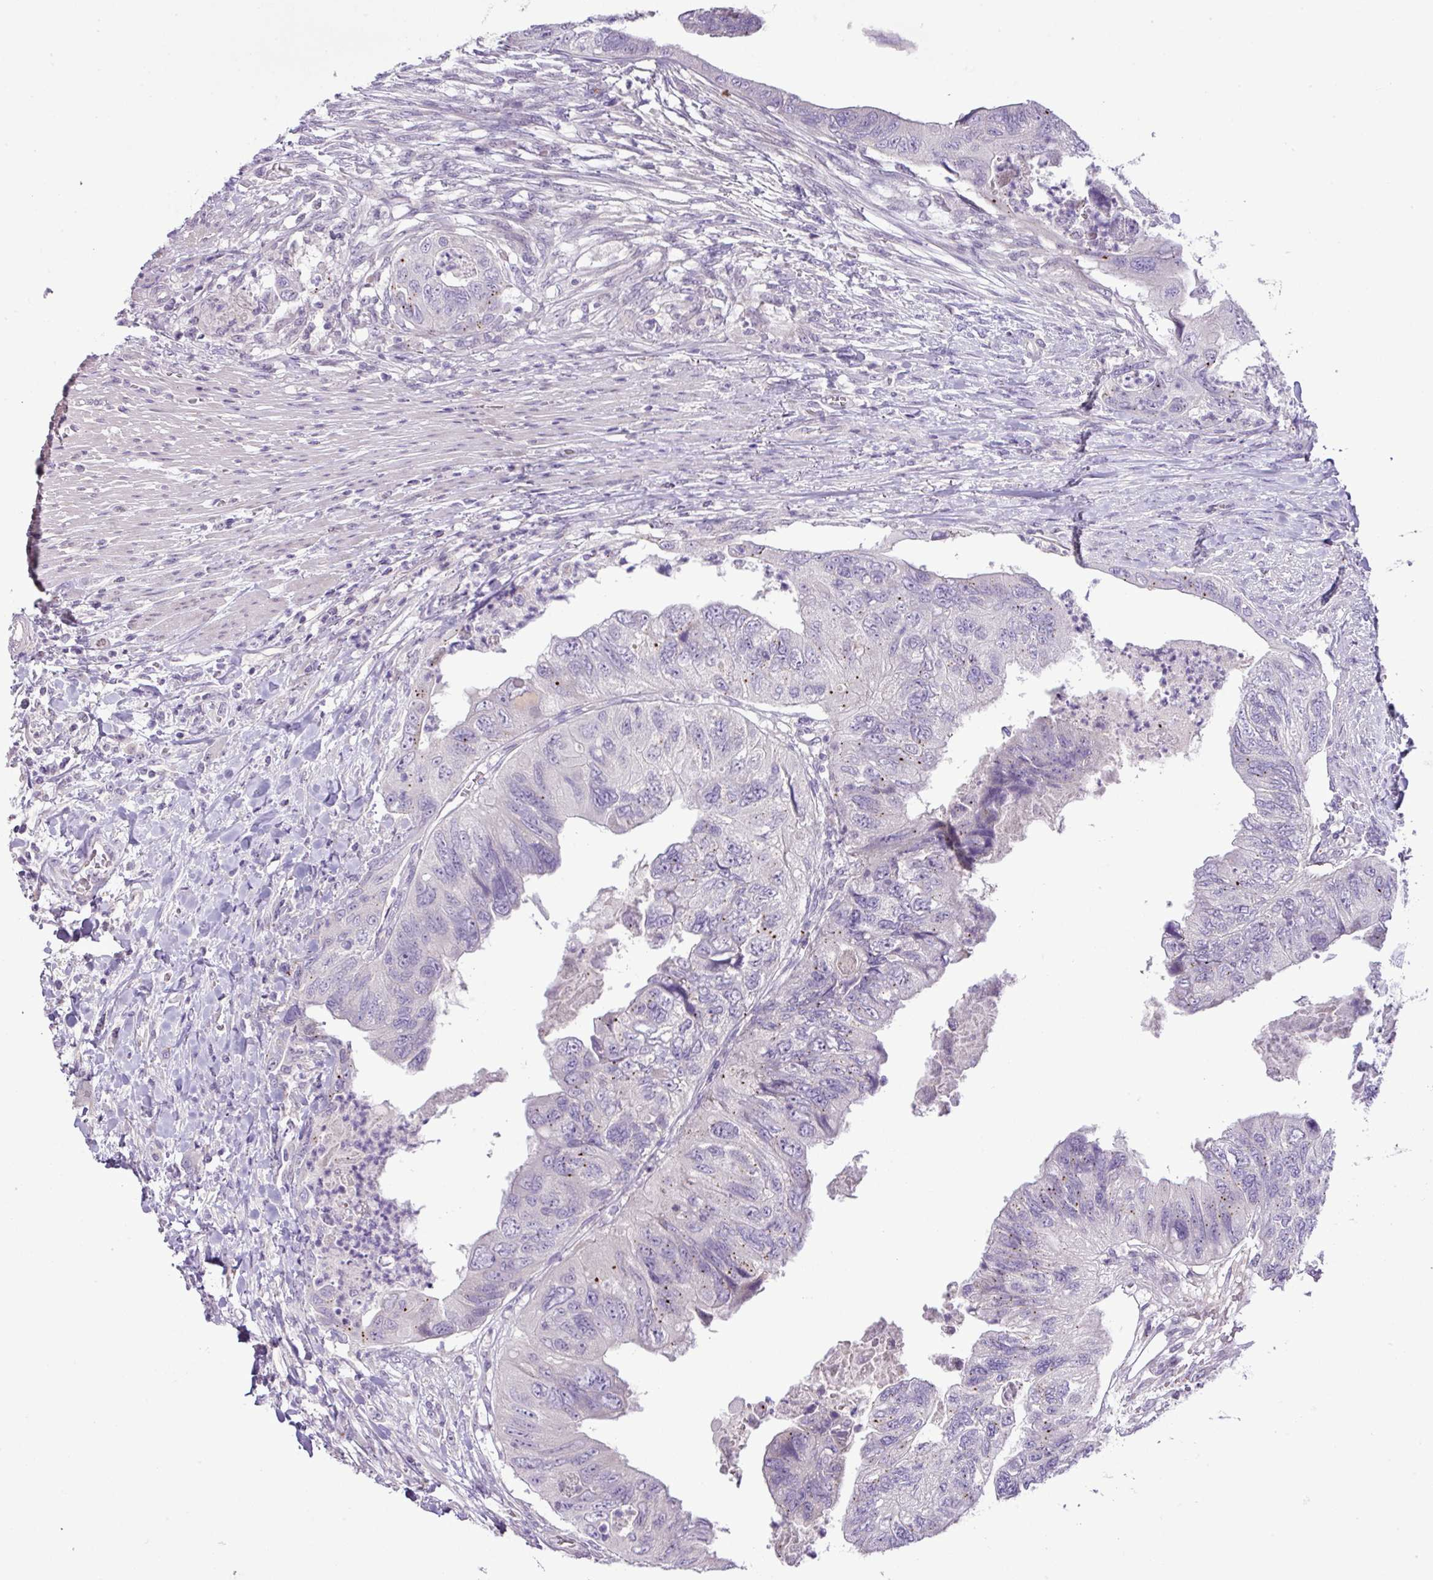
{"staining": {"intensity": "negative", "quantity": "none", "location": "none"}, "tissue": "colorectal cancer", "cell_type": "Tumor cells", "image_type": "cancer", "snomed": [{"axis": "morphology", "description": "Adenocarcinoma, NOS"}, {"axis": "topography", "description": "Rectum"}], "caption": "Adenocarcinoma (colorectal) was stained to show a protein in brown. There is no significant positivity in tumor cells.", "gene": "DNAJB13", "patient": {"sex": "male", "age": 63}}